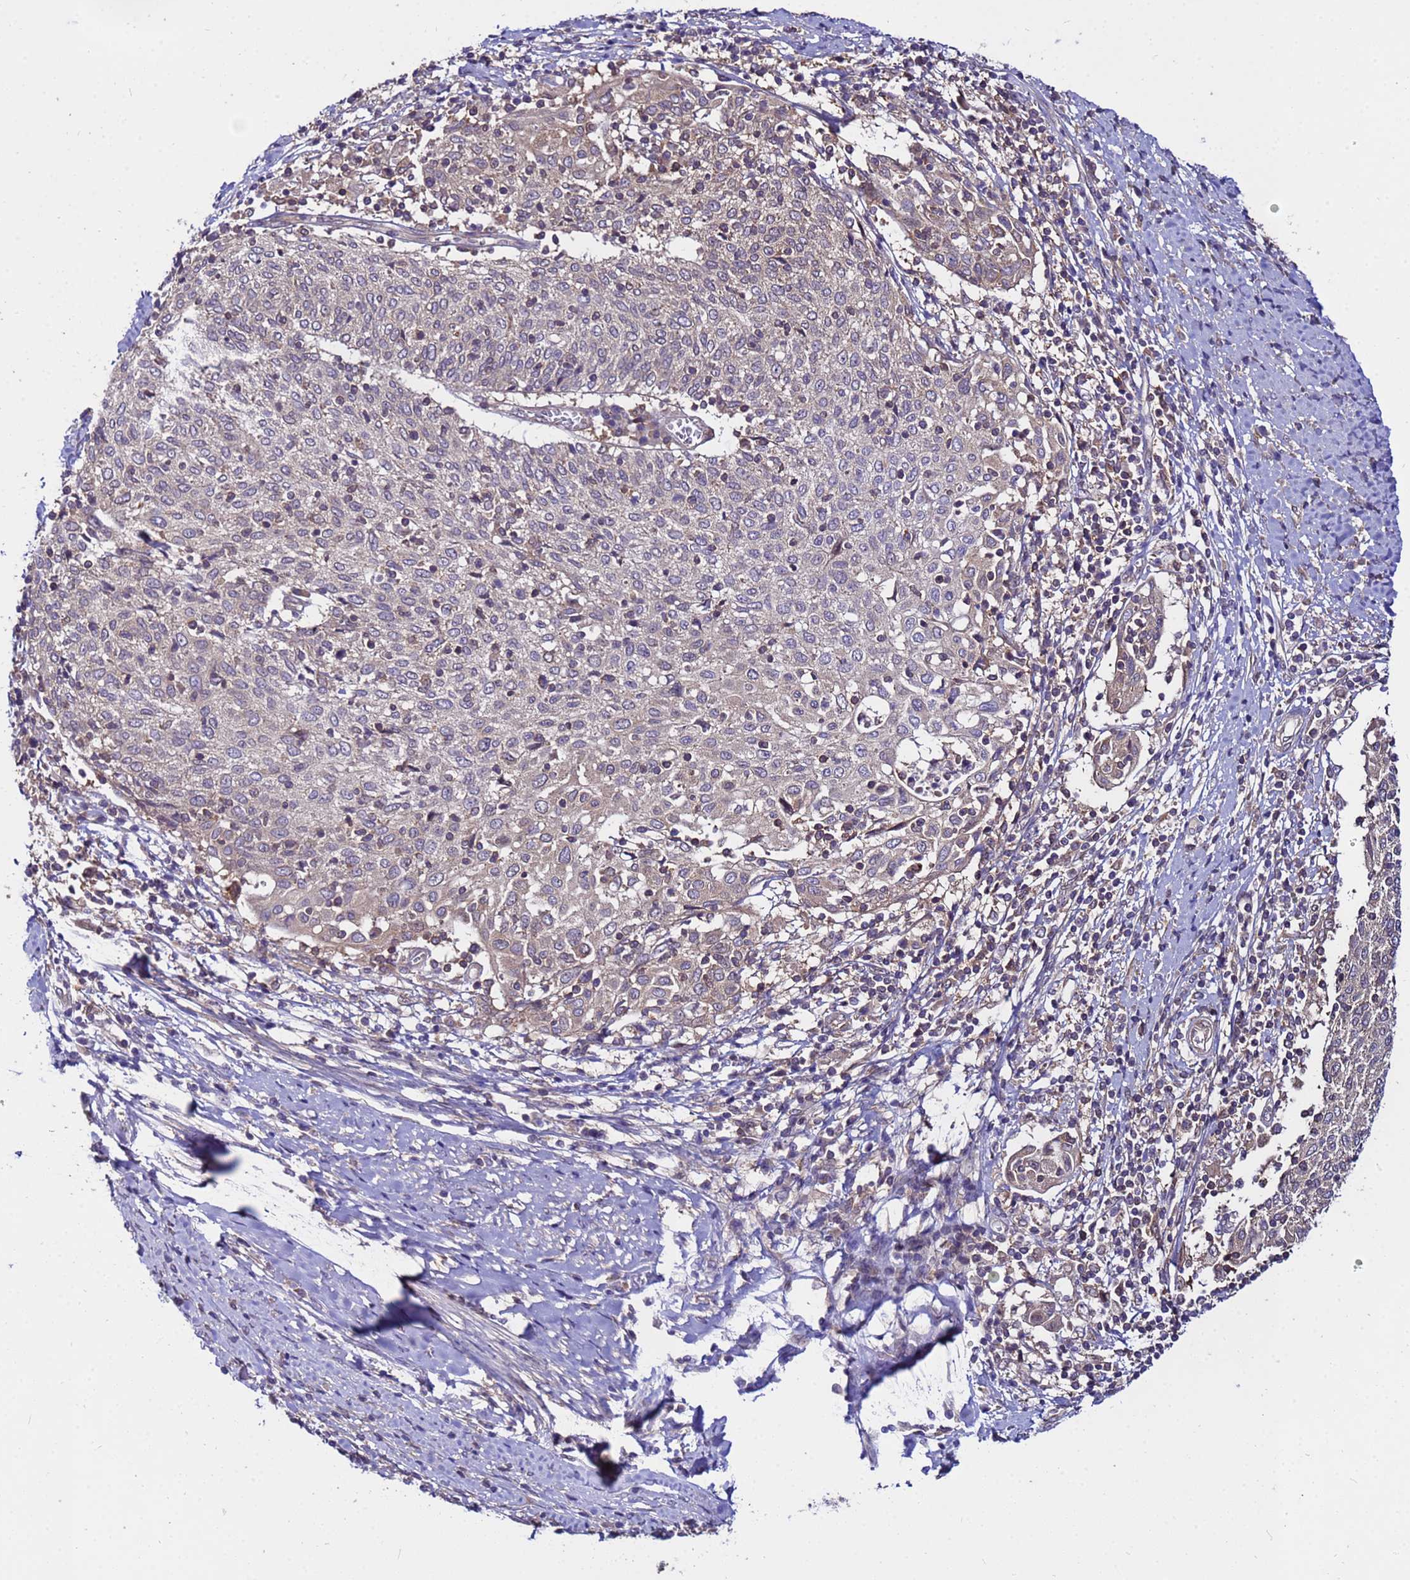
{"staining": {"intensity": "moderate", "quantity": "<25%", "location": "cytoplasmic/membranous"}, "tissue": "cervical cancer", "cell_type": "Tumor cells", "image_type": "cancer", "snomed": [{"axis": "morphology", "description": "Squamous cell carcinoma, NOS"}, {"axis": "topography", "description": "Cervix"}], "caption": "The image exhibits a brown stain indicating the presence of a protein in the cytoplasmic/membranous of tumor cells in cervical cancer (squamous cell carcinoma). (DAB IHC with brightfield microscopy, high magnification).", "gene": "GET3", "patient": {"sex": "female", "age": 52}}